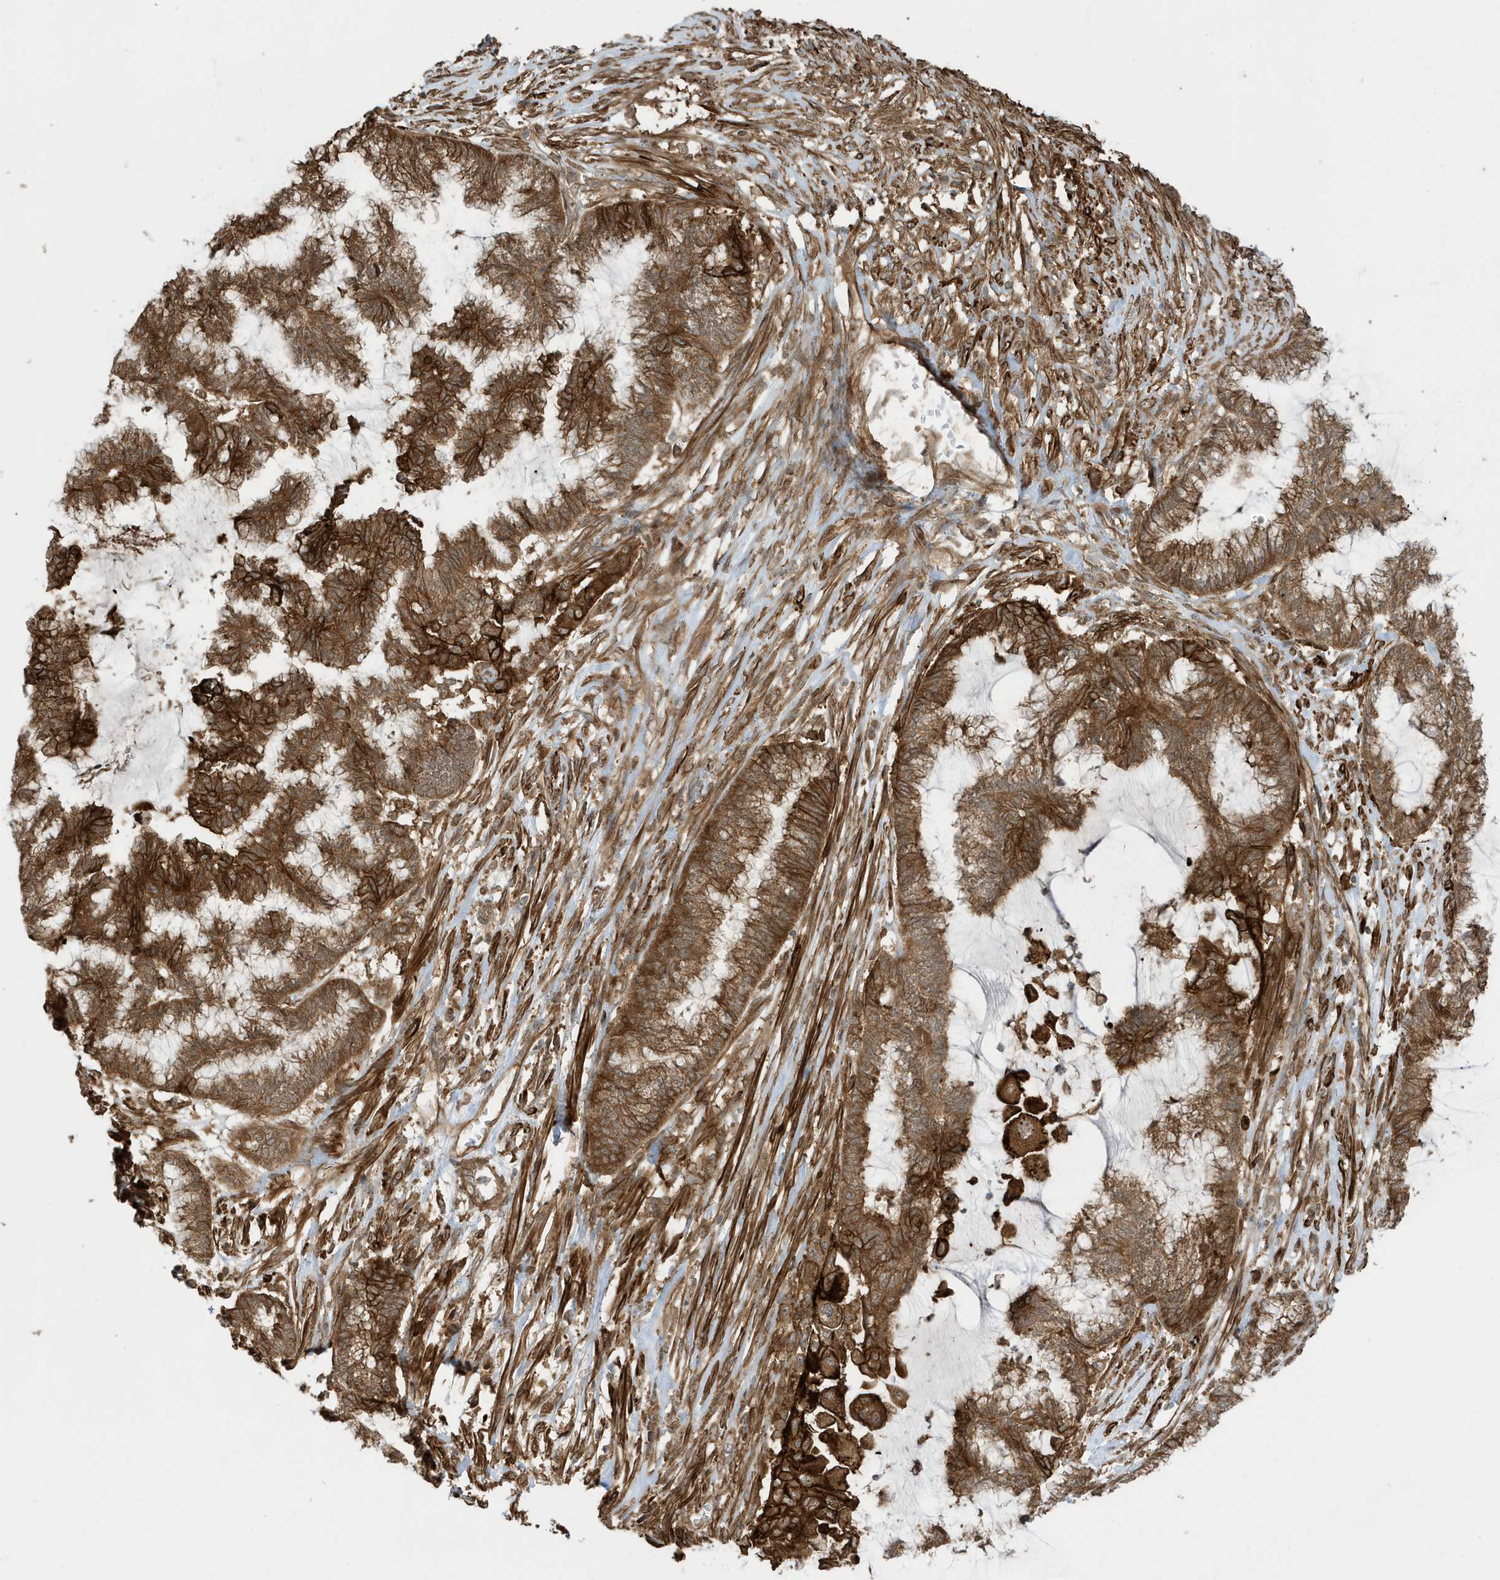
{"staining": {"intensity": "strong", "quantity": ">75%", "location": "cytoplasmic/membranous"}, "tissue": "endometrial cancer", "cell_type": "Tumor cells", "image_type": "cancer", "snomed": [{"axis": "morphology", "description": "Adenocarcinoma, NOS"}, {"axis": "topography", "description": "Endometrium"}], "caption": "Endometrial cancer stained for a protein reveals strong cytoplasmic/membranous positivity in tumor cells. The staining was performed using DAB (3,3'-diaminobenzidine) to visualize the protein expression in brown, while the nuclei were stained in blue with hematoxylin (Magnification: 20x).", "gene": "CDC42EP3", "patient": {"sex": "female", "age": 86}}